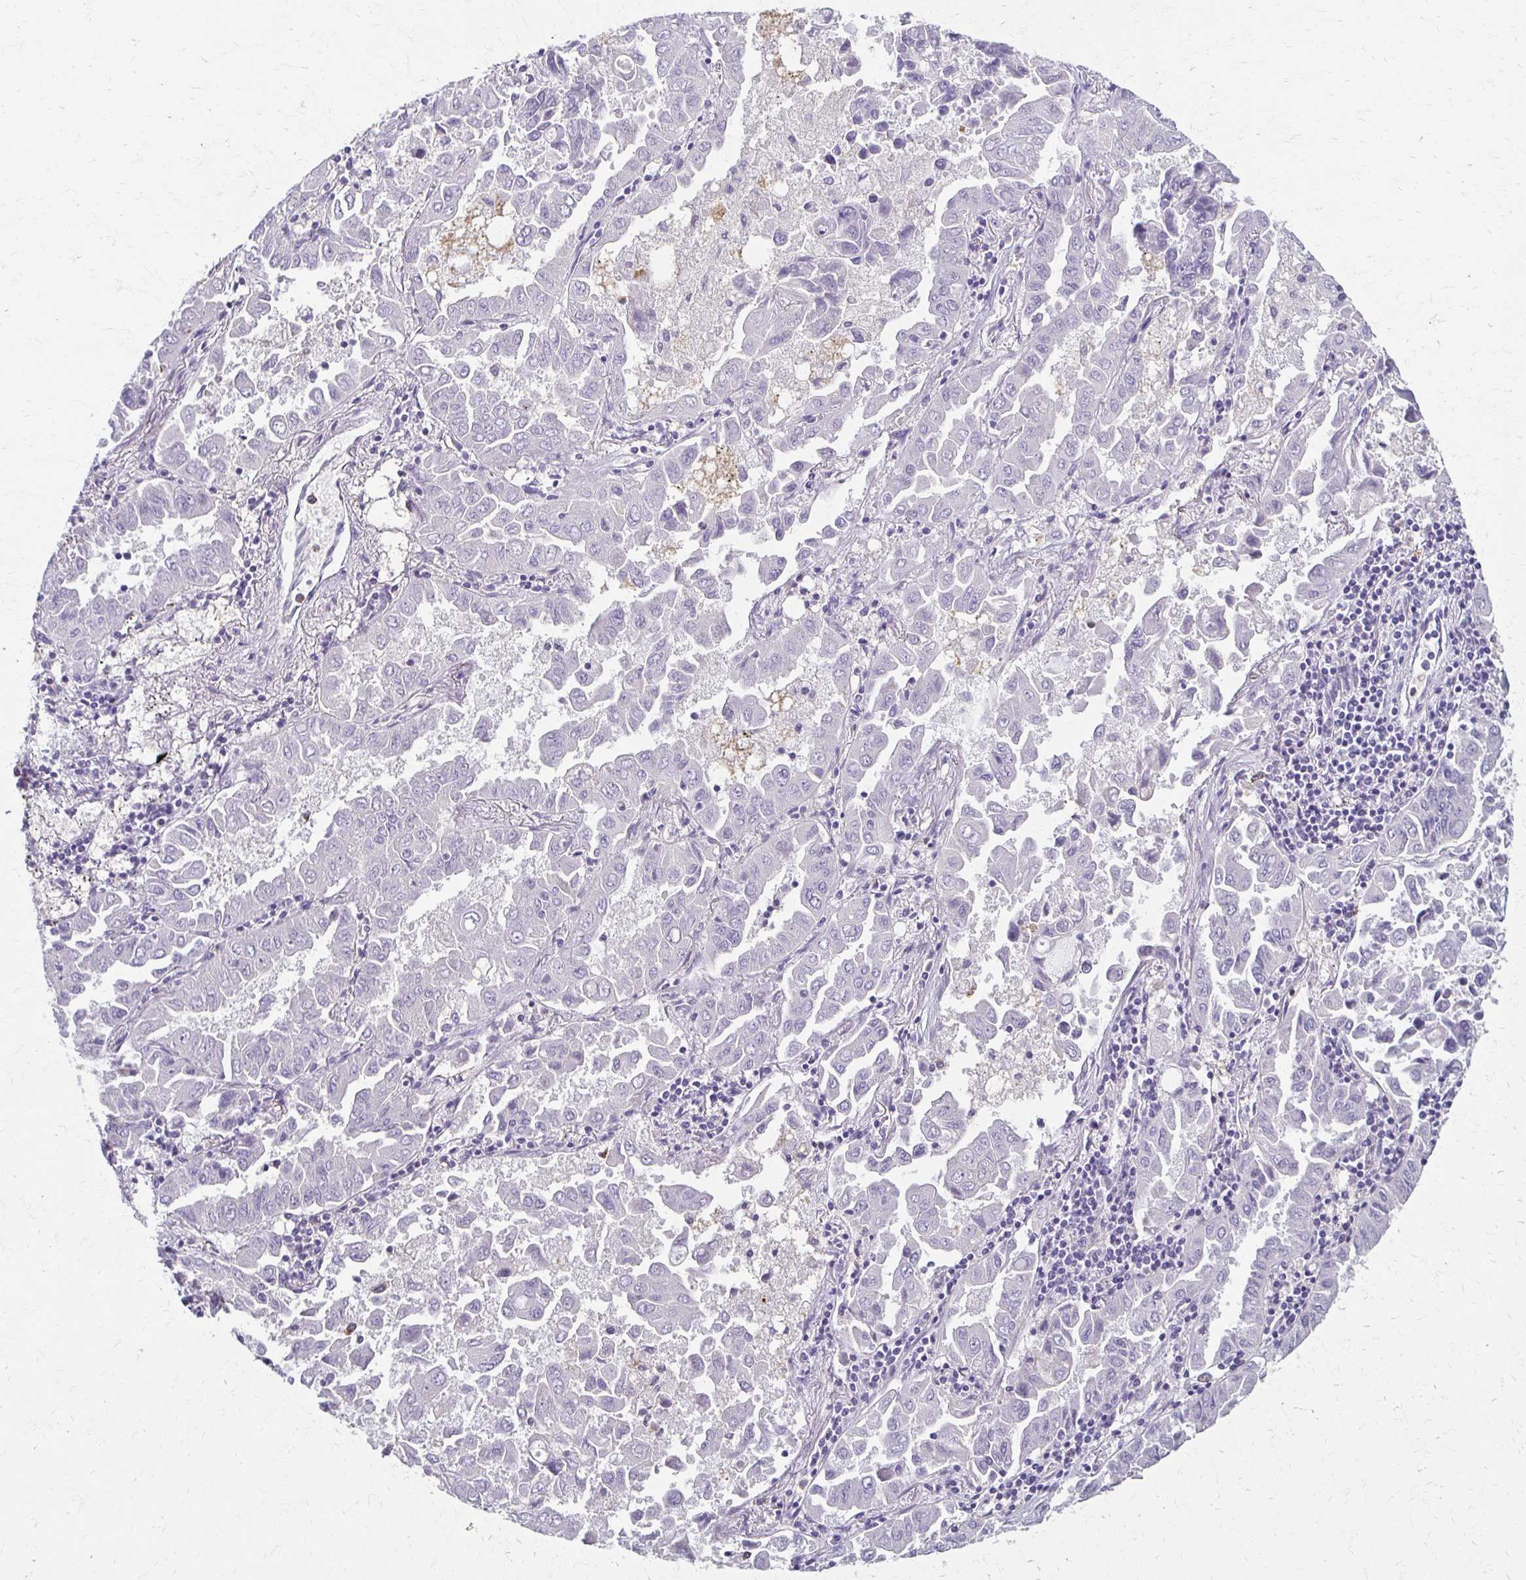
{"staining": {"intensity": "negative", "quantity": "none", "location": "none"}, "tissue": "lung cancer", "cell_type": "Tumor cells", "image_type": "cancer", "snomed": [{"axis": "morphology", "description": "Adenocarcinoma, NOS"}, {"axis": "topography", "description": "Lung"}], "caption": "A photomicrograph of adenocarcinoma (lung) stained for a protein reveals no brown staining in tumor cells.", "gene": "BBS12", "patient": {"sex": "male", "age": 64}}